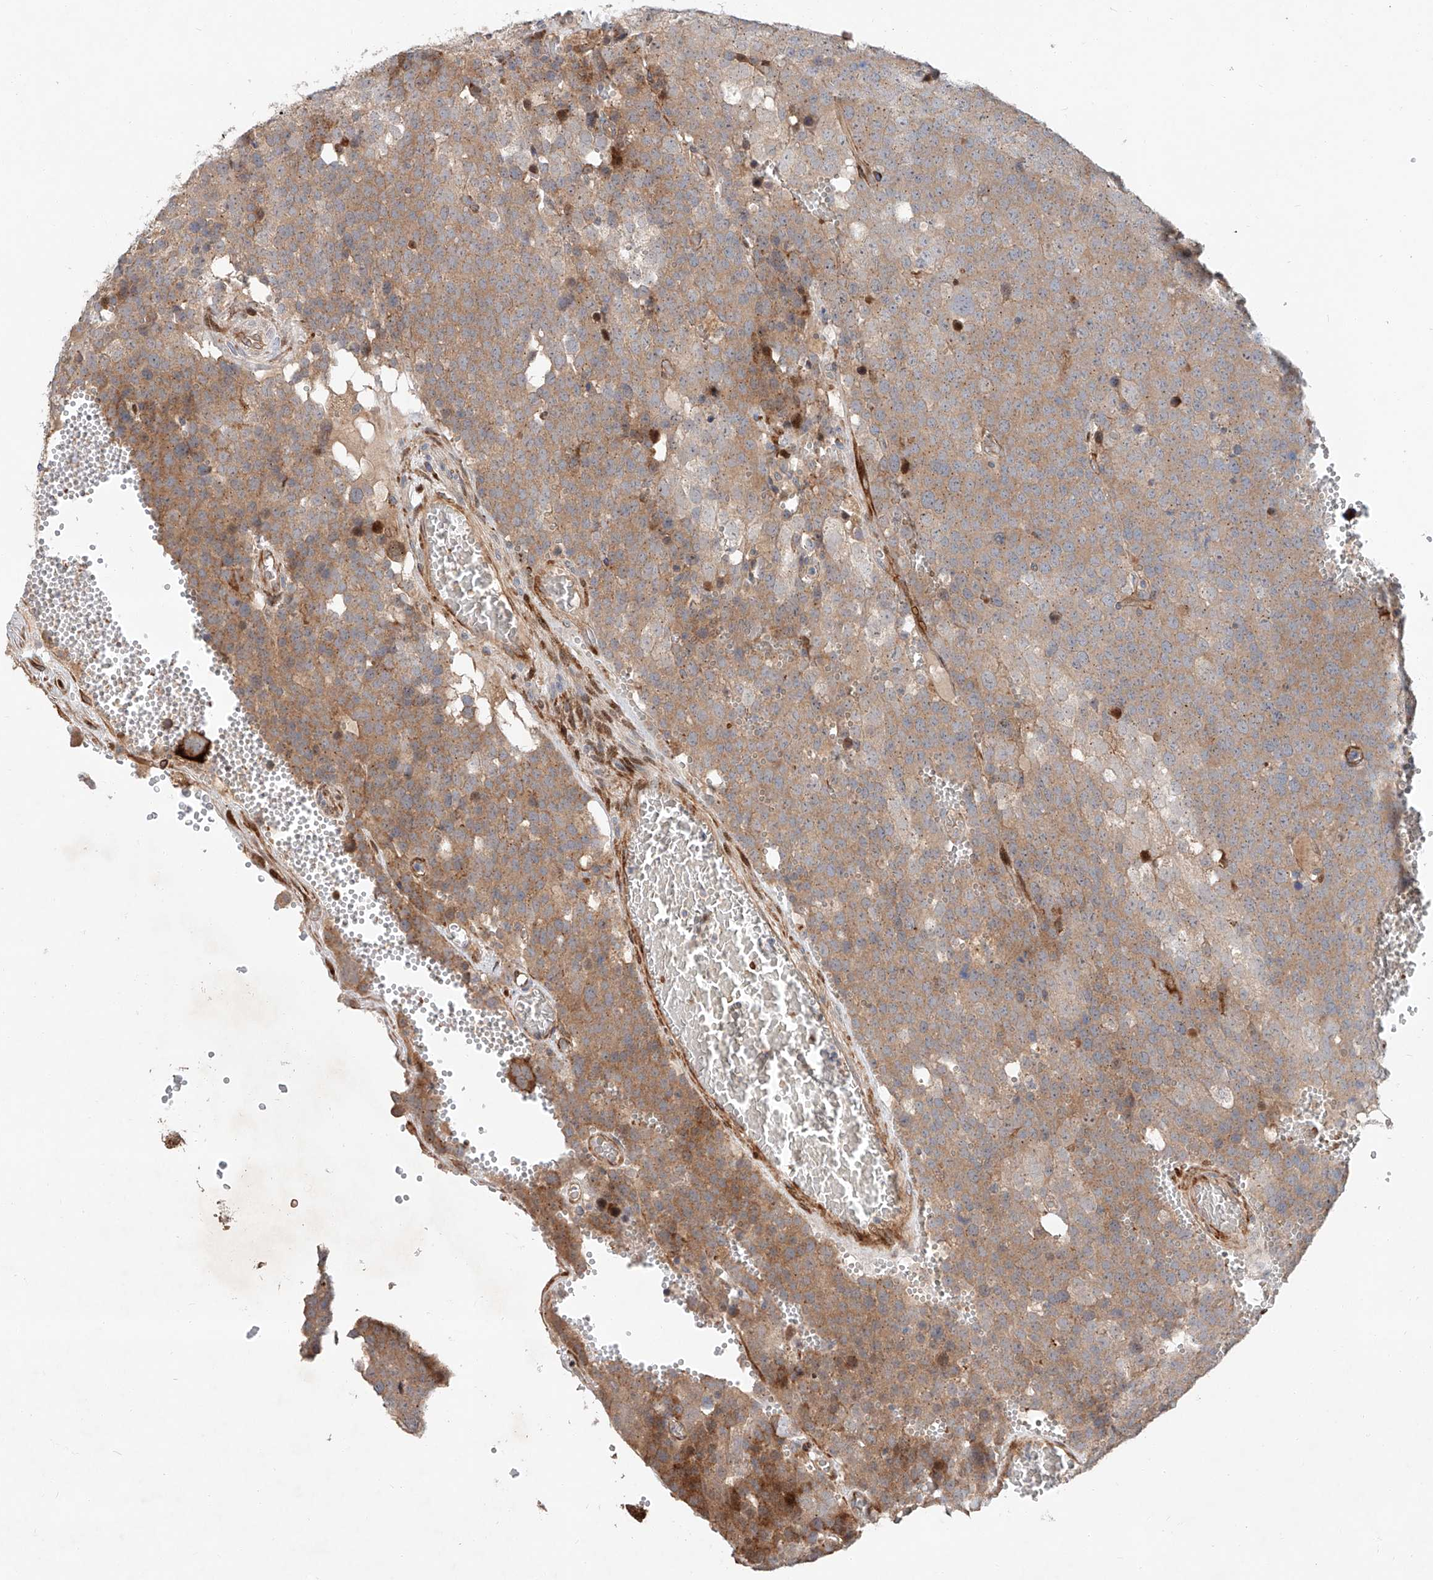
{"staining": {"intensity": "moderate", "quantity": "25%-75%", "location": "cytoplasmic/membranous"}, "tissue": "testis cancer", "cell_type": "Tumor cells", "image_type": "cancer", "snomed": [{"axis": "morphology", "description": "Seminoma, NOS"}, {"axis": "topography", "description": "Testis"}], "caption": "Immunohistochemical staining of testis seminoma shows medium levels of moderate cytoplasmic/membranous staining in about 25%-75% of tumor cells.", "gene": "USF3", "patient": {"sex": "male", "age": 71}}